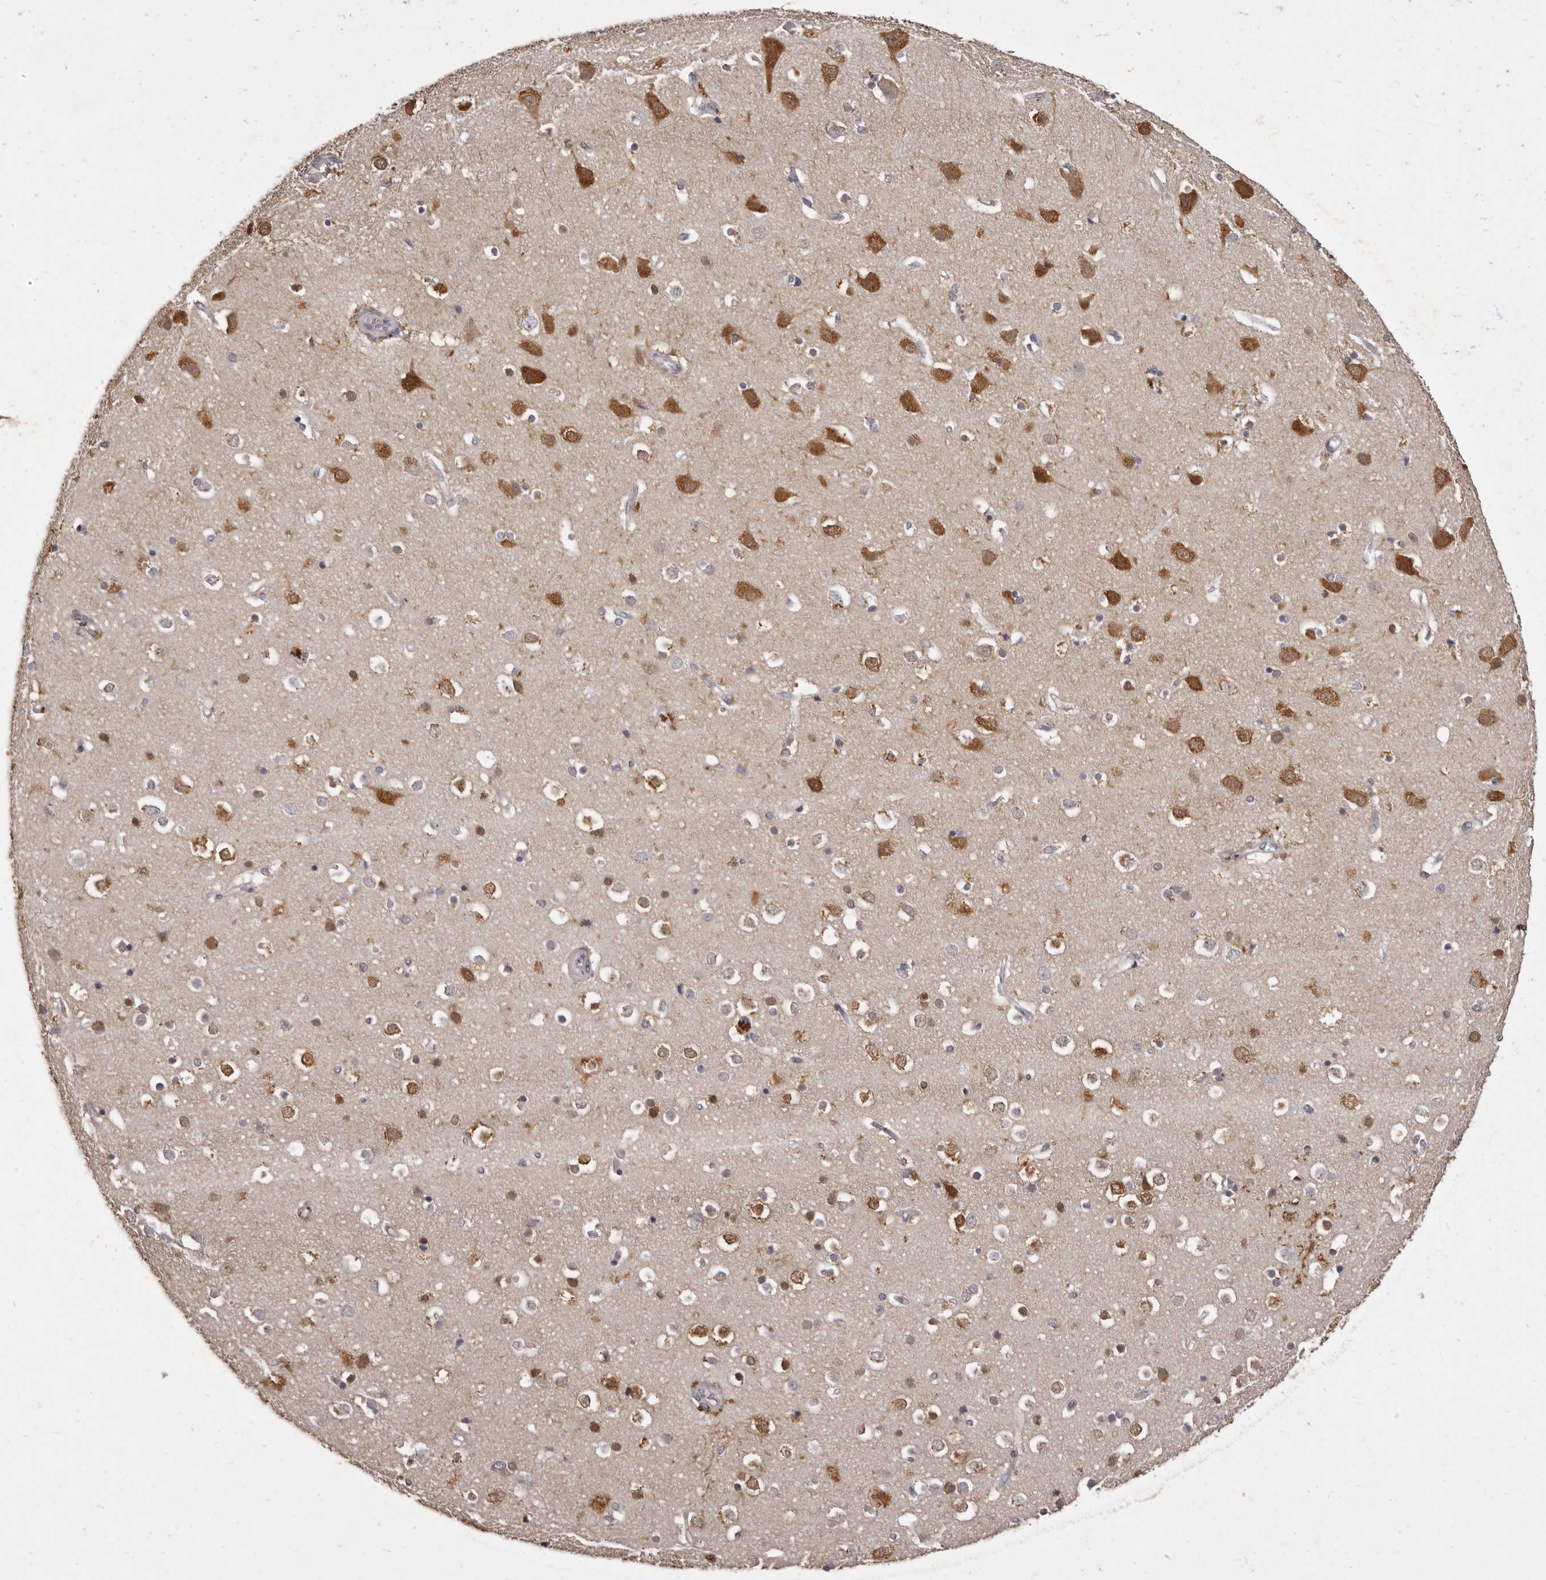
{"staining": {"intensity": "negative", "quantity": "none", "location": "none"}, "tissue": "cerebral cortex", "cell_type": "Endothelial cells", "image_type": "normal", "snomed": [{"axis": "morphology", "description": "Normal tissue, NOS"}, {"axis": "topography", "description": "Cerebral cortex"}], "caption": "Immunohistochemistry micrograph of normal cerebral cortex: human cerebral cortex stained with DAB (3,3'-diaminobenzidine) displays no significant protein expression in endothelial cells. (DAB (3,3'-diaminobenzidine) immunohistochemistry with hematoxylin counter stain).", "gene": "GPR78", "patient": {"sex": "male", "age": 54}}